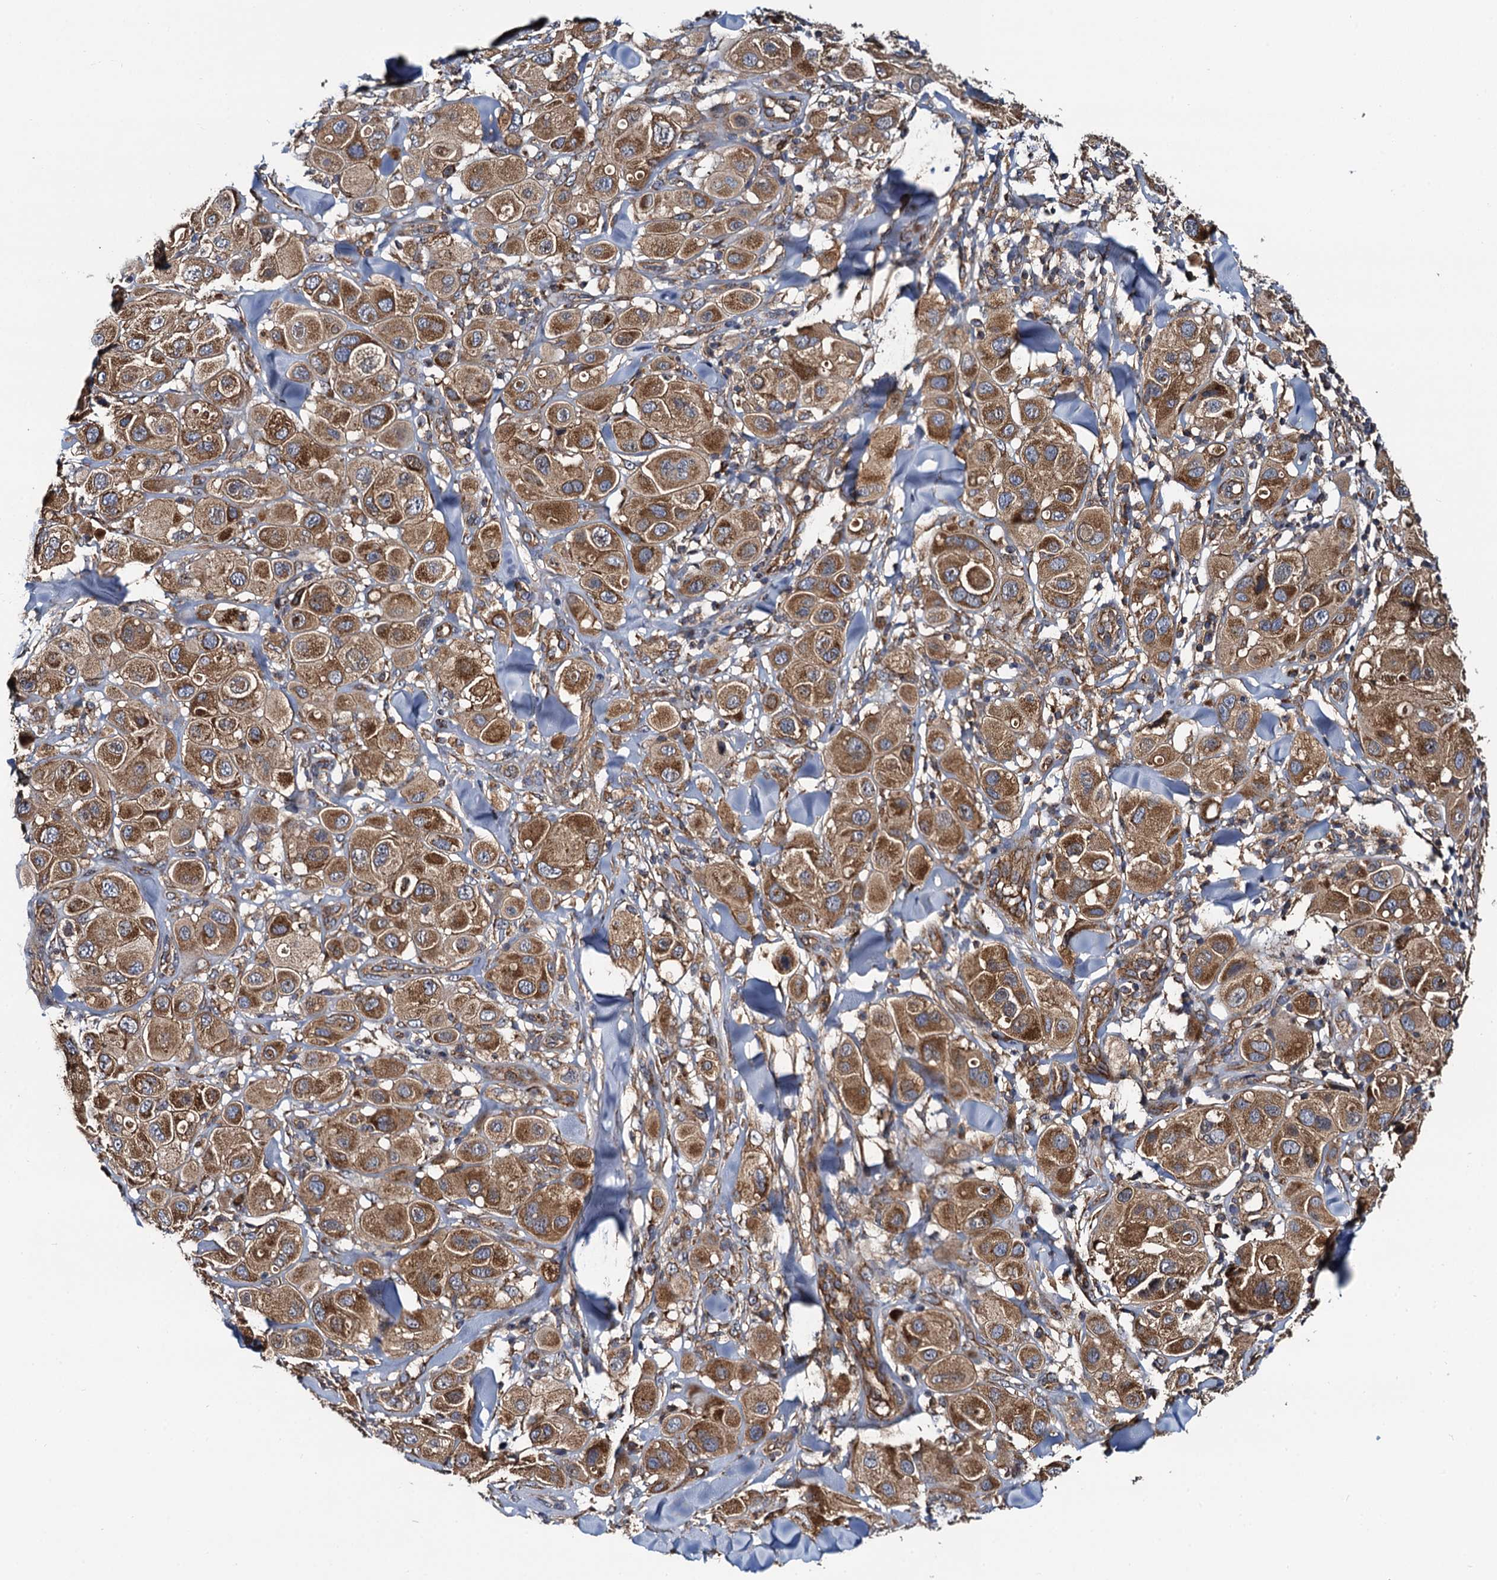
{"staining": {"intensity": "moderate", "quantity": ">75%", "location": "cytoplasmic/membranous"}, "tissue": "melanoma", "cell_type": "Tumor cells", "image_type": "cancer", "snomed": [{"axis": "morphology", "description": "Malignant melanoma, Metastatic site"}, {"axis": "topography", "description": "Skin"}], "caption": "This micrograph displays IHC staining of melanoma, with medium moderate cytoplasmic/membranous staining in about >75% of tumor cells.", "gene": "NEK1", "patient": {"sex": "male", "age": 41}}